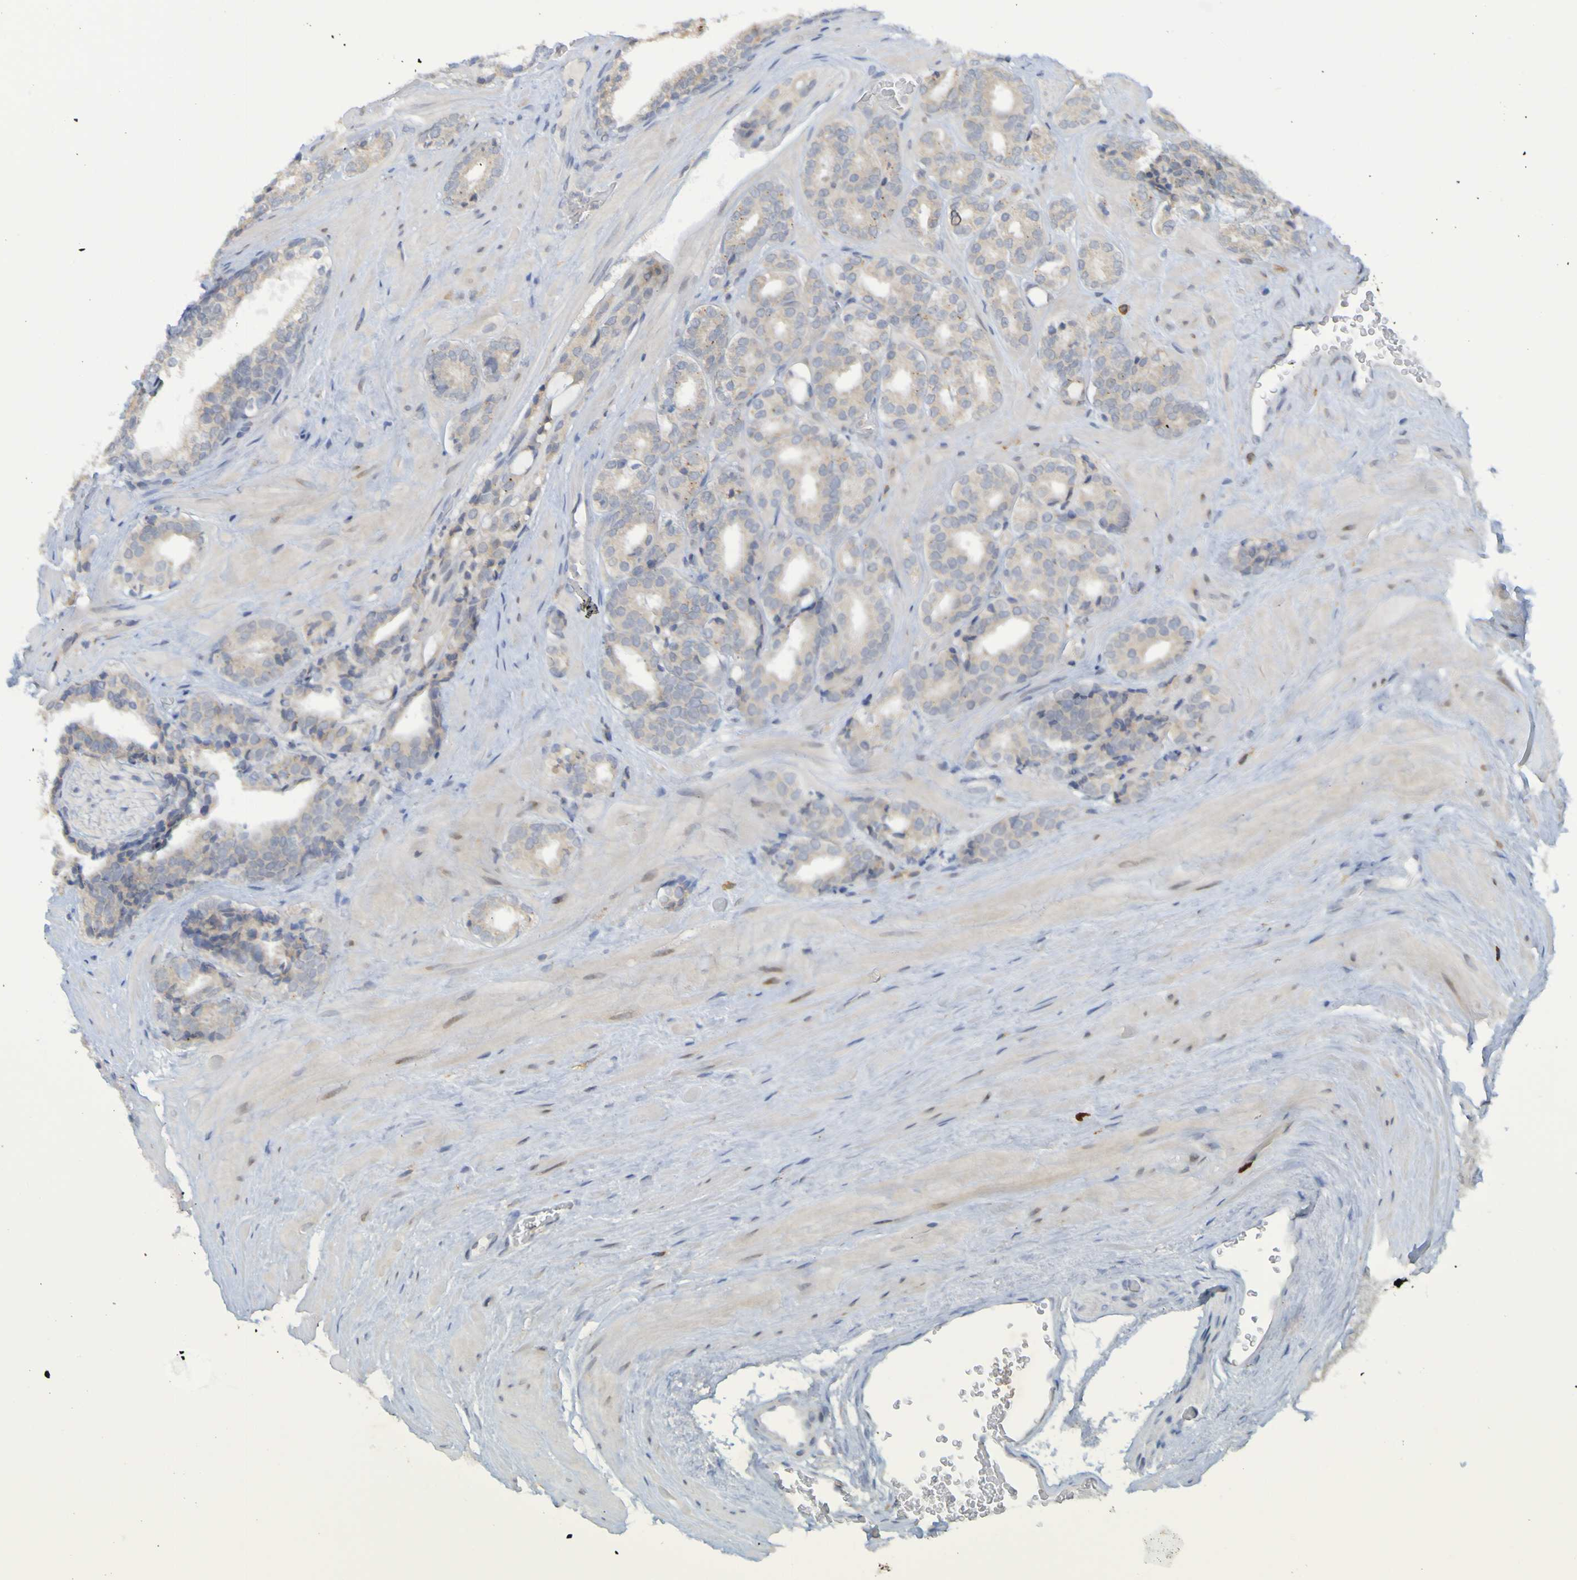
{"staining": {"intensity": "weak", "quantity": "25%-75%", "location": "cytoplasmic/membranous"}, "tissue": "prostate cancer", "cell_type": "Tumor cells", "image_type": "cancer", "snomed": [{"axis": "morphology", "description": "Adenocarcinoma, High grade"}, {"axis": "topography", "description": "Prostate"}], "caption": "Brown immunohistochemical staining in human prostate adenocarcinoma (high-grade) reveals weak cytoplasmic/membranous staining in approximately 25%-75% of tumor cells.", "gene": "LILRB5", "patient": {"sex": "male", "age": 60}}